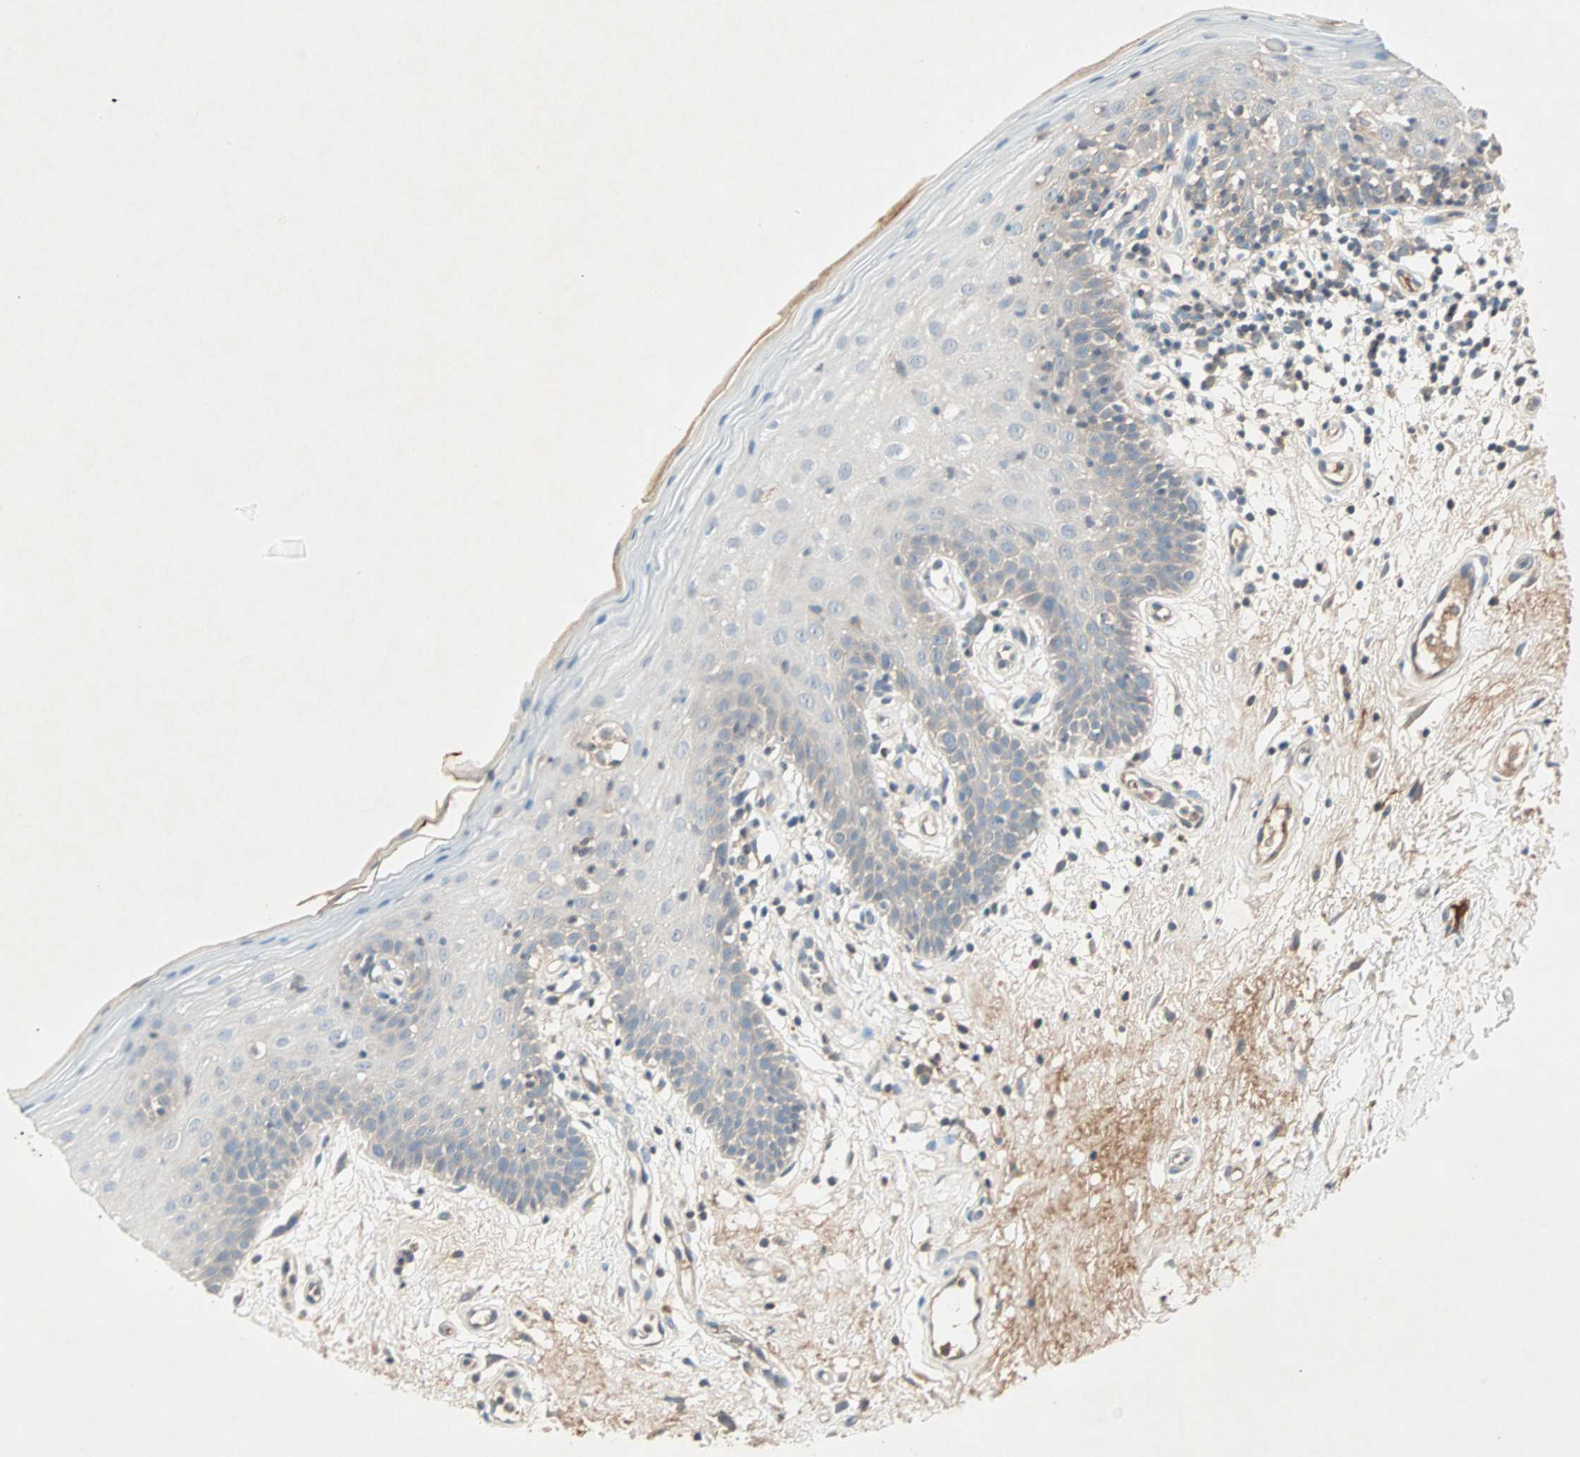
{"staining": {"intensity": "weak", "quantity": "25%-75%", "location": "cytoplasmic/membranous"}, "tissue": "oral mucosa", "cell_type": "Squamous epithelial cells", "image_type": "normal", "snomed": [{"axis": "morphology", "description": "Normal tissue, NOS"}, {"axis": "morphology", "description": "Squamous cell carcinoma, NOS"}, {"axis": "topography", "description": "Skeletal muscle"}, {"axis": "topography", "description": "Oral tissue"}, {"axis": "topography", "description": "Head-Neck"}], "caption": "Immunohistochemistry of benign human oral mucosa demonstrates low levels of weak cytoplasmic/membranous expression in approximately 25%-75% of squamous epithelial cells. The protein of interest is shown in brown color, while the nuclei are stained blue.", "gene": "TEC", "patient": {"sex": "male", "age": 71}}